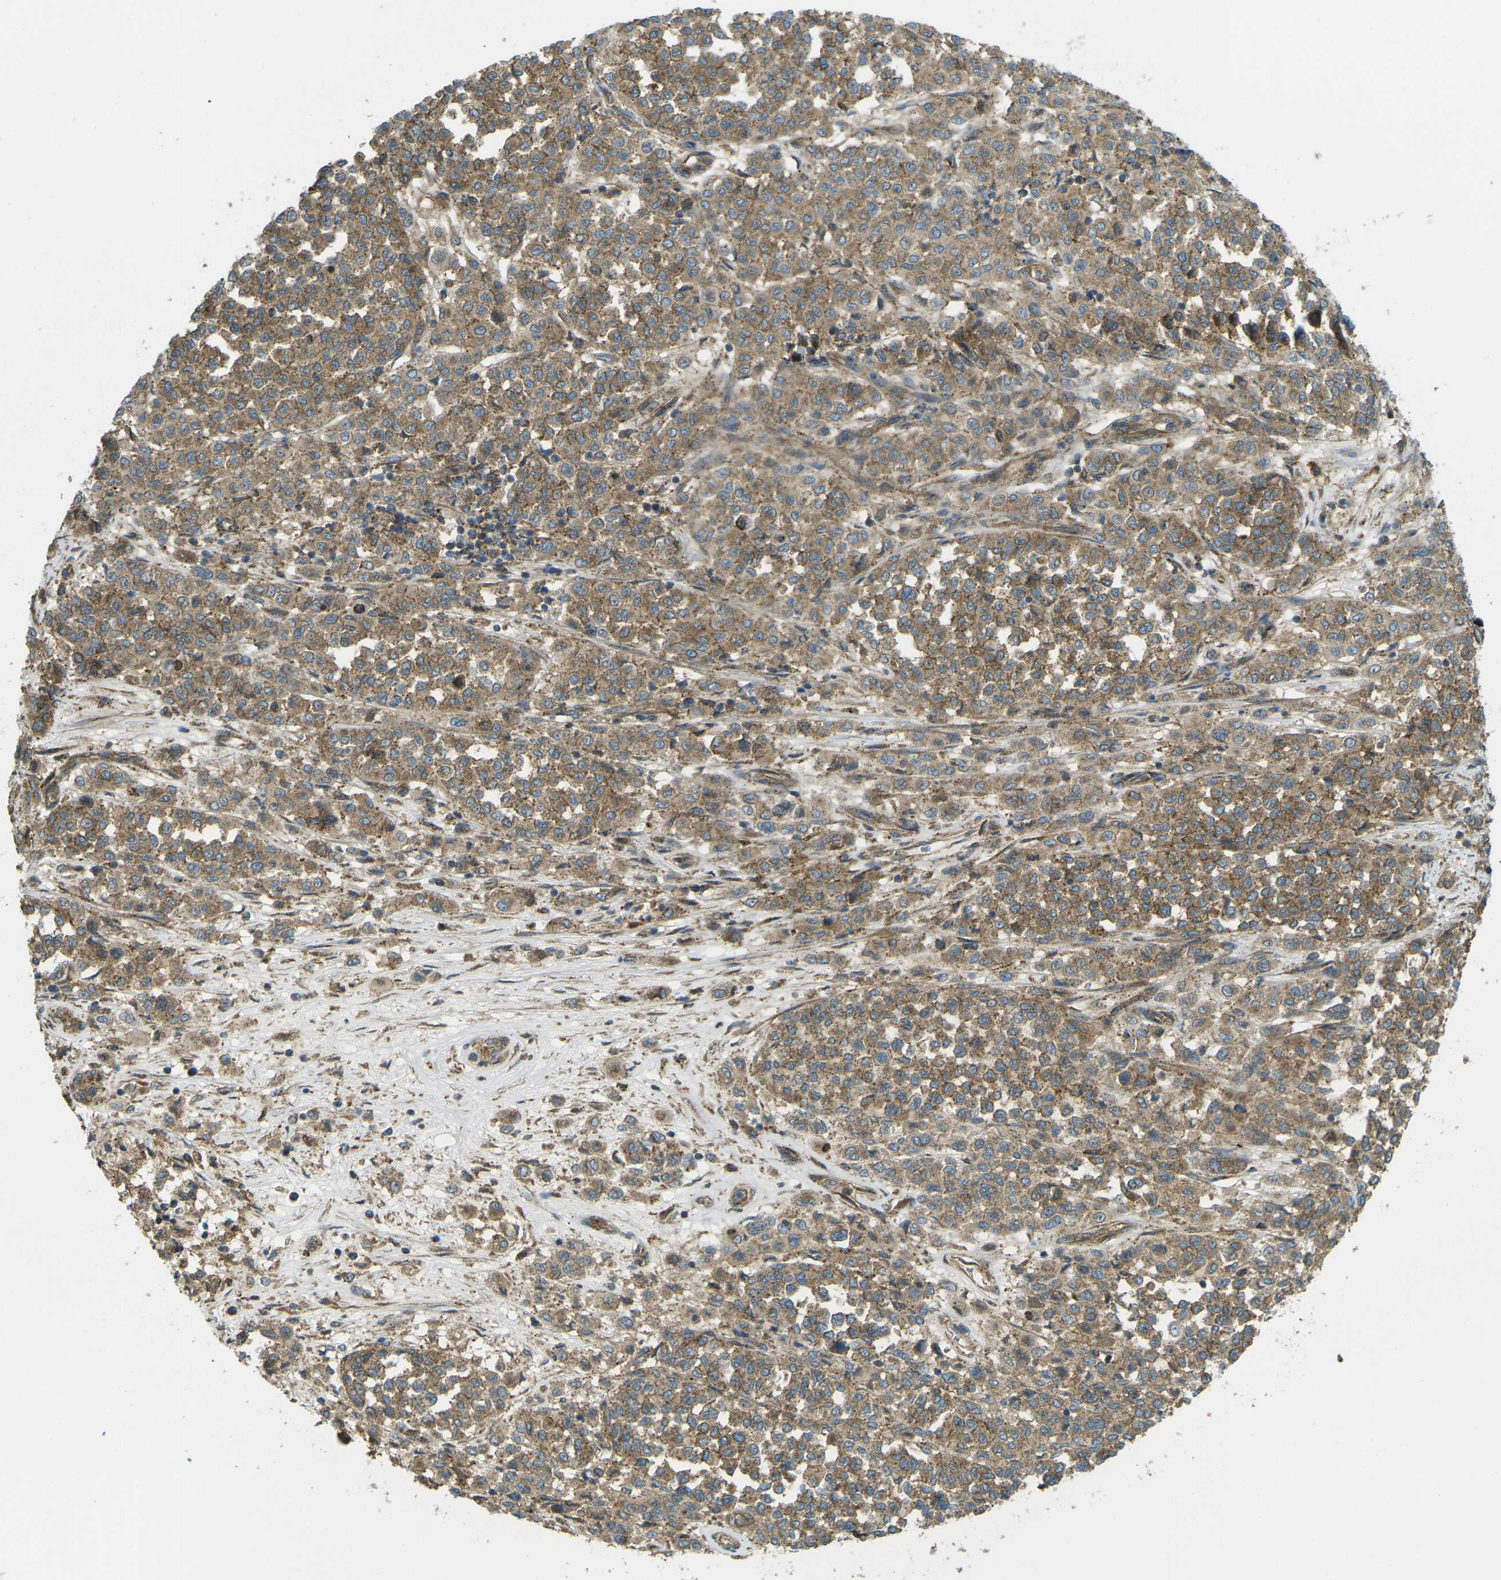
{"staining": {"intensity": "weak", "quantity": ">75%", "location": "cytoplasmic/membranous"}, "tissue": "melanoma", "cell_type": "Tumor cells", "image_type": "cancer", "snomed": [{"axis": "morphology", "description": "Malignant melanoma, Metastatic site"}, {"axis": "topography", "description": "Pancreas"}], "caption": "High-magnification brightfield microscopy of melanoma stained with DAB (brown) and counterstained with hematoxylin (blue). tumor cells exhibit weak cytoplasmic/membranous staining is appreciated in approximately>75% of cells.", "gene": "CHMP3", "patient": {"sex": "female", "age": 30}}